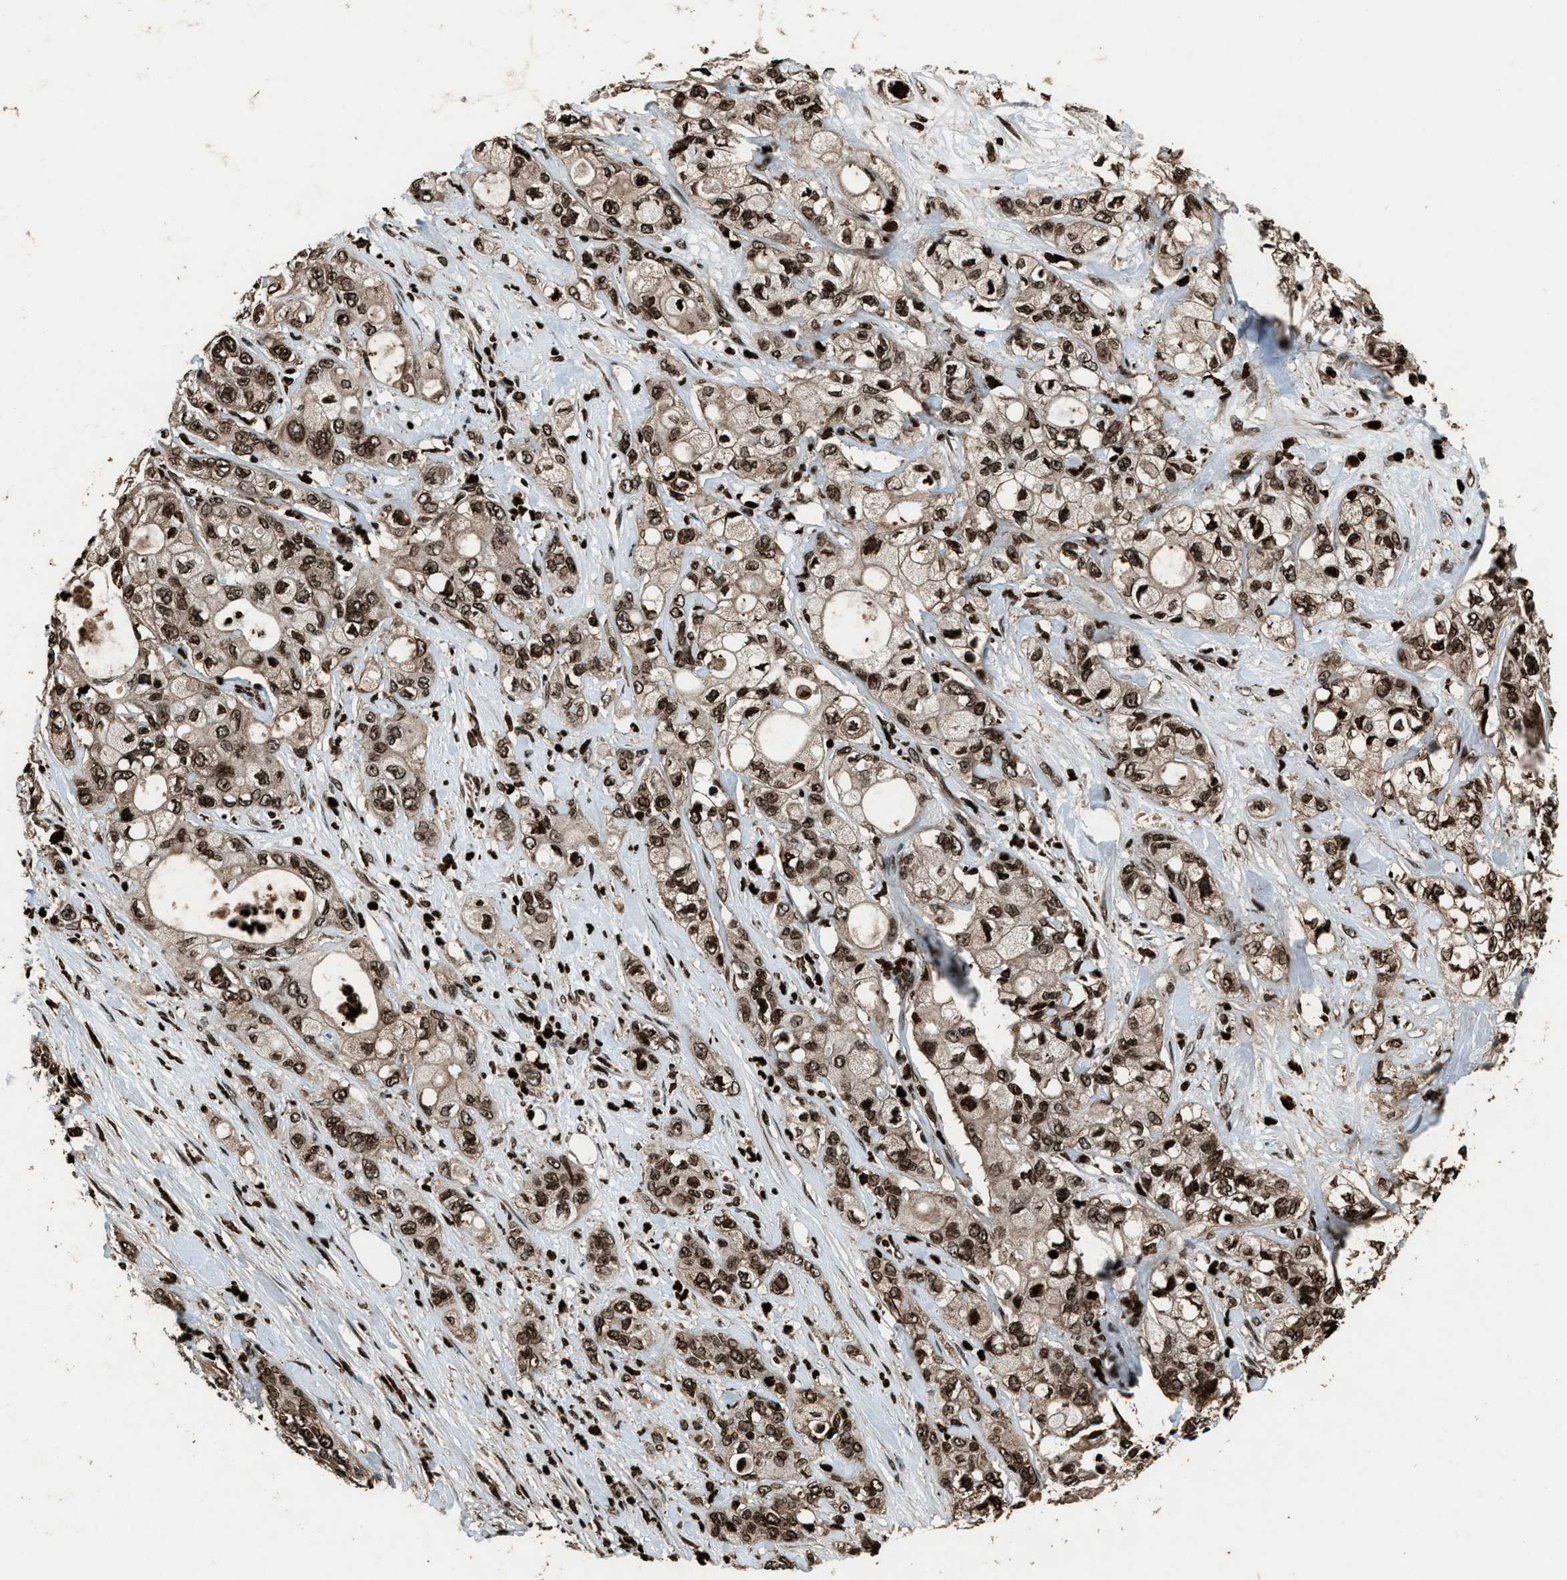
{"staining": {"intensity": "moderate", "quantity": ">75%", "location": "nuclear"}, "tissue": "pancreatic cancer", "cell_type": "Tumor cells", "image_type": "cancer", "snomed": [{"axis": "morphology", "description": "Adenocarcinoma, NOS"}, {"axis": "topography", "description": "Pancreas"}], "caption": "Adenocarcinoma (pancreatic) tissue shows moderate nuclear expression in about >75% of tumor cells Using DAB (3,3'-diaminobenzidine) (brown) and hematoxylin (blue) stains, captured at high magnification using brightfield microscopy.", "gene": "H4C1", "patient": {"sex": "male", "age": 70}}